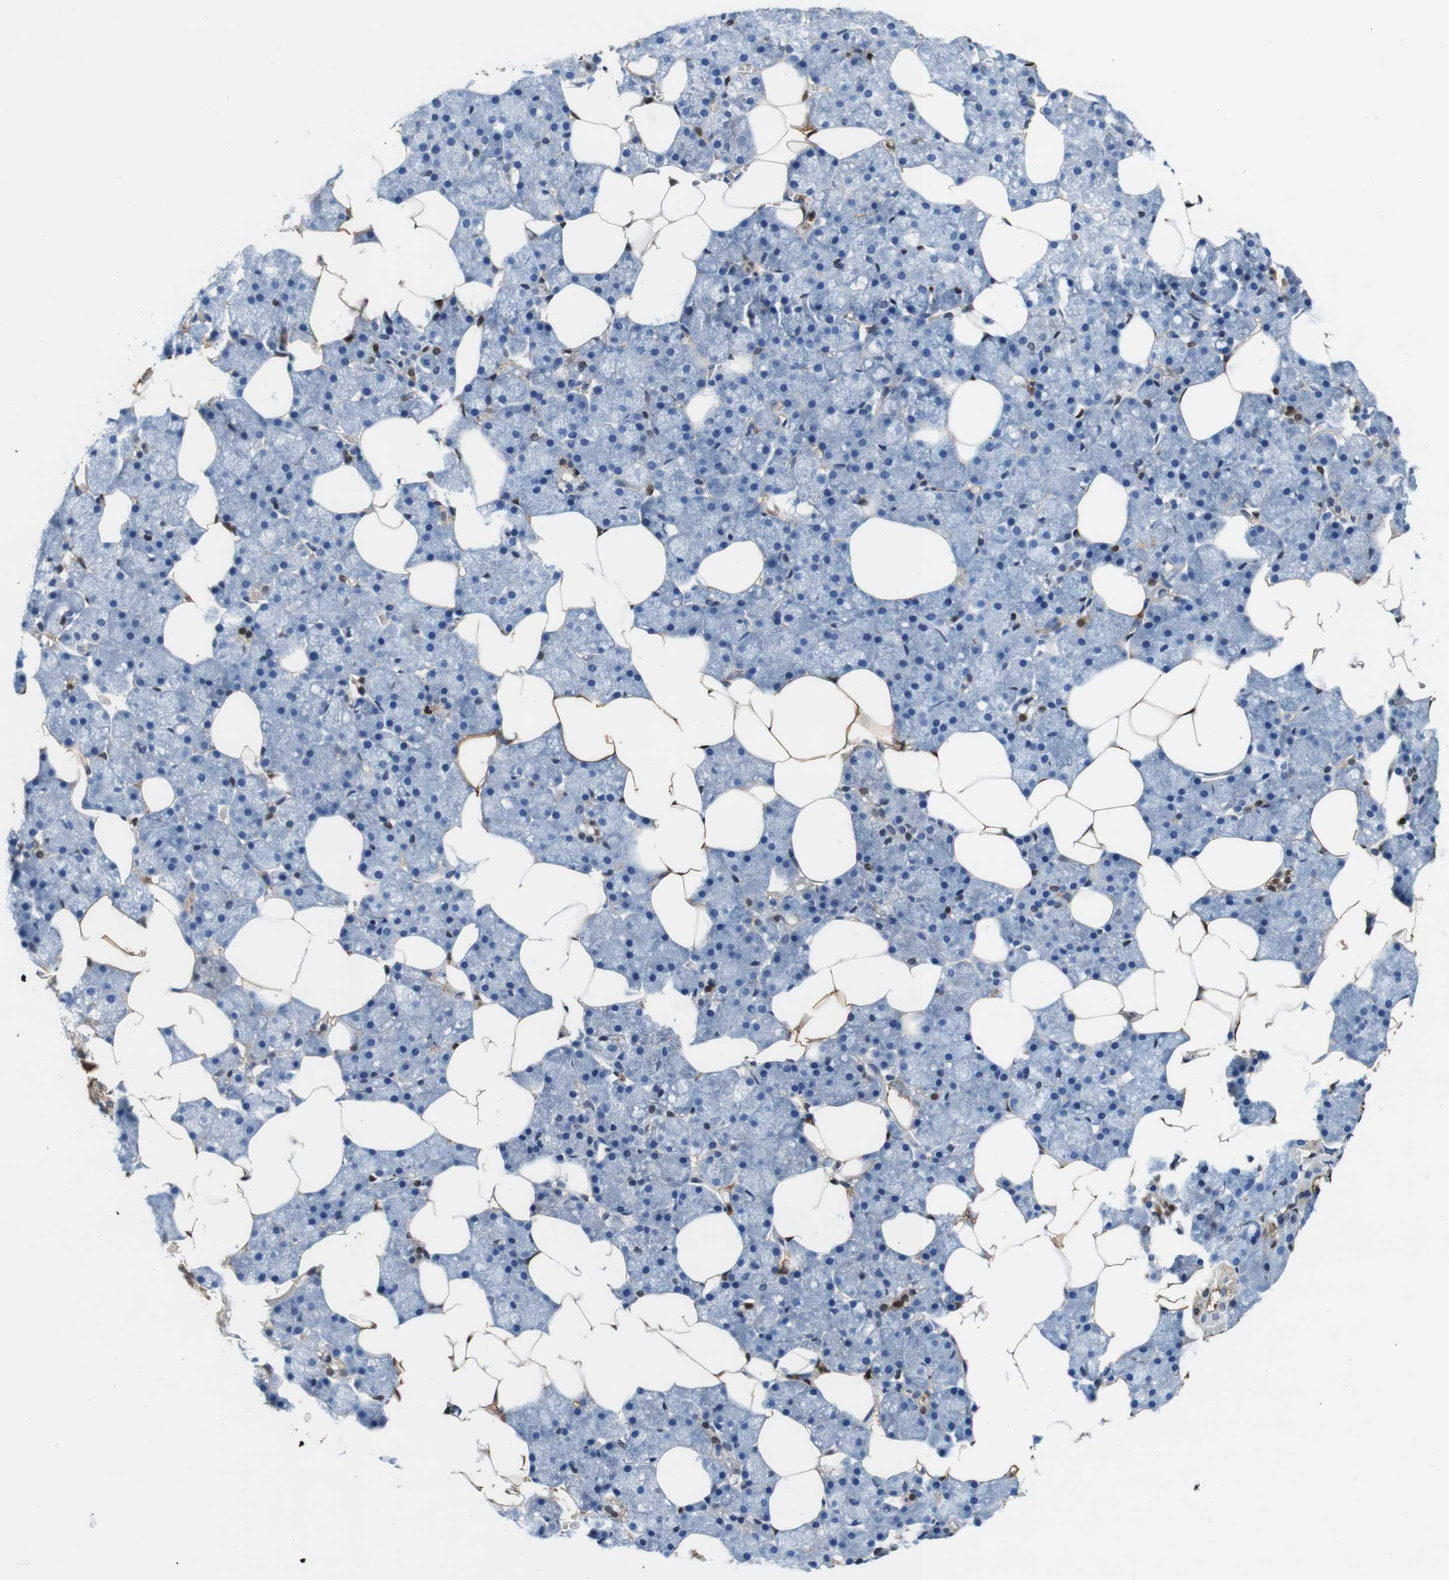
{"staining": {"intensity": "moderate", "quantity": "25%-75%", "location": "cytoplasmic/membranous,nuclear"}, "tissue": "salivary gland", "cell_type": "Glandular cells", "image_type": "normal", "snomed": [{"axis": "morphology", "description": "Normal tissue, NOS"}, {"axis": "topography", "description": "Salivary gland"}], "caption": "Immunohistochemical staining of benign human salivary gland displays medium levels of moderate cytoplasmic/membranous,nuclear expression in about 25%-75% of glandular cells. (Brightfield microscopy of DAB IHC at high magnification).", "gene": "ANXA1", "patient": {"sex": "male", "age": 62}}